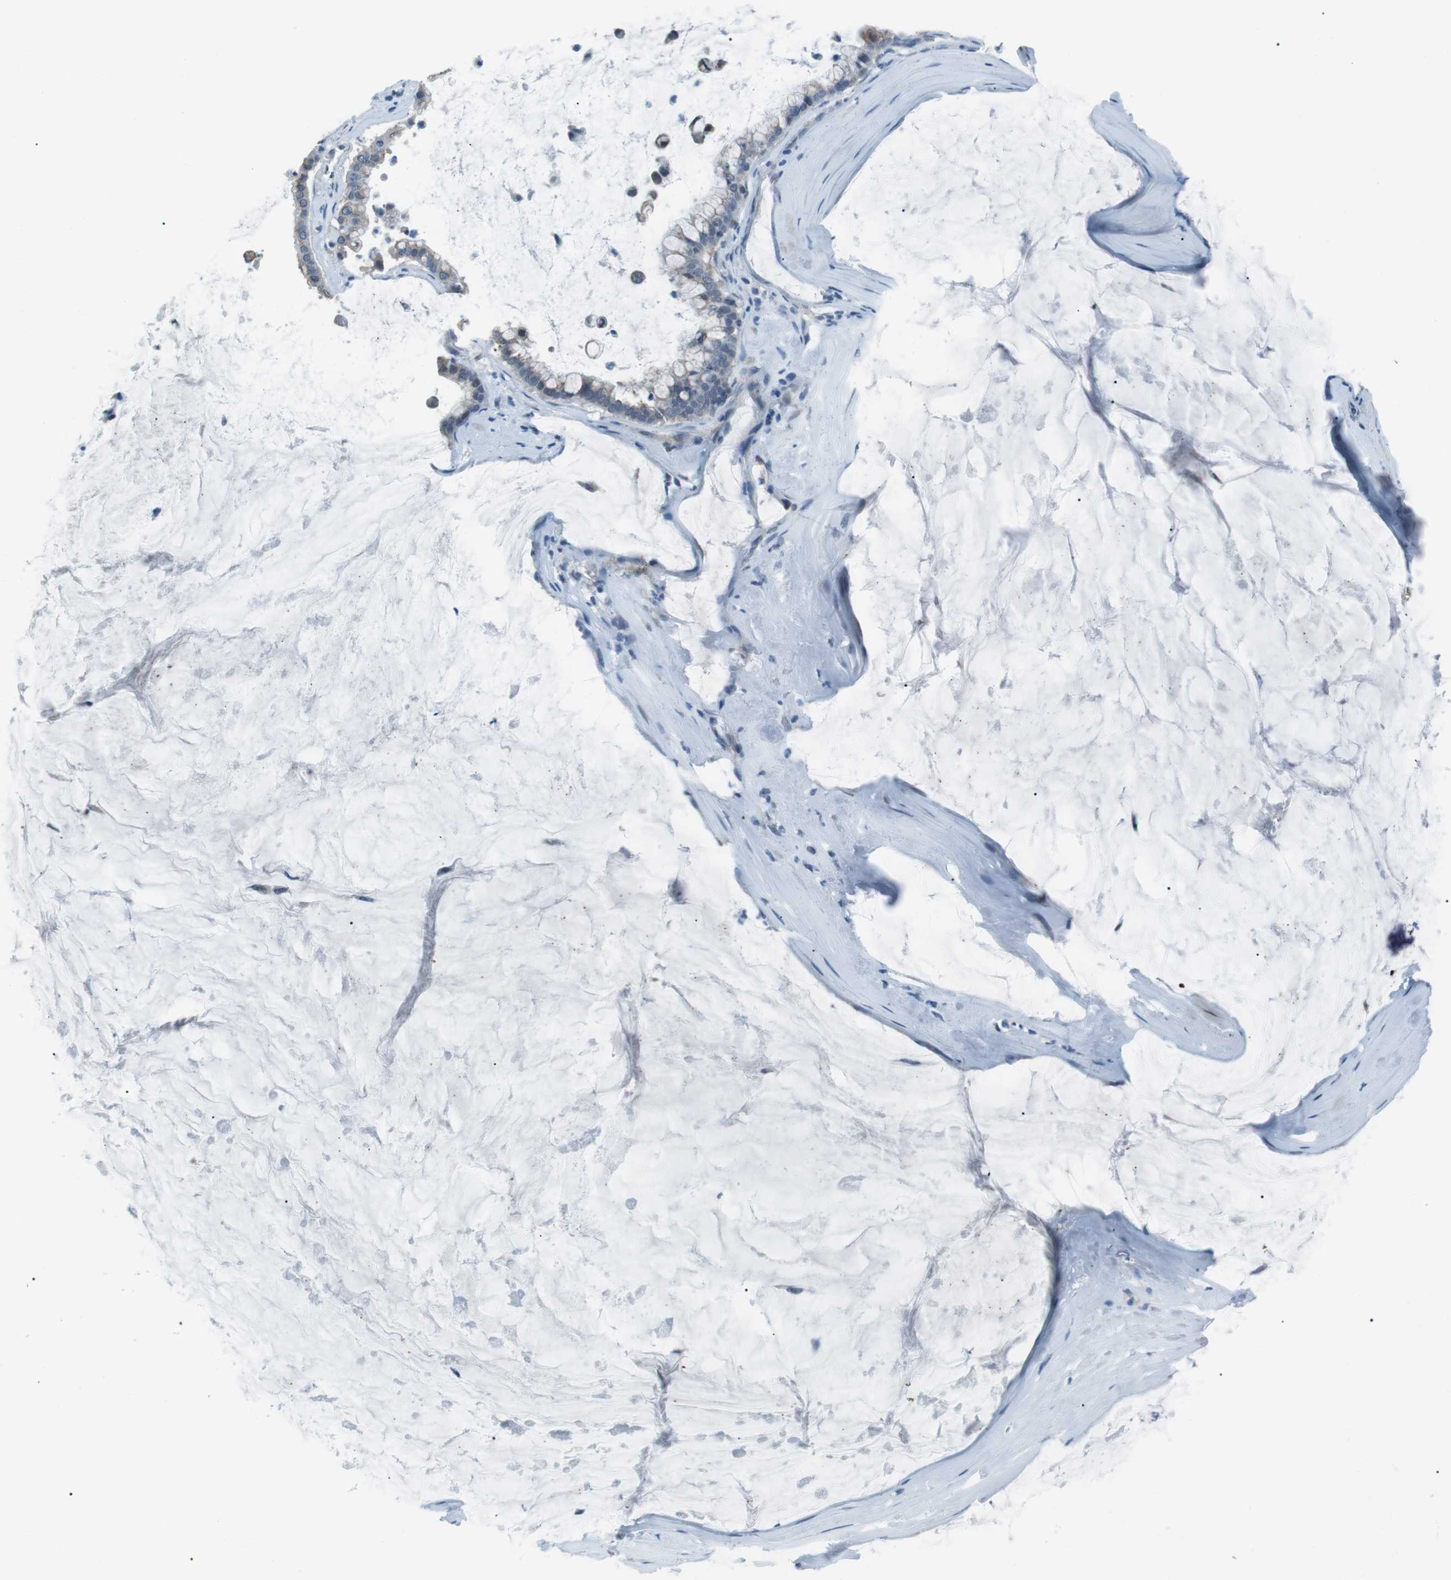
{"staining": {"intensity": "negative", "quantity": "none", "location": "none"}, "tissue": "pancreatic cancer", "cell_type": "Tumor cells", "image_type": "cancer", "snomed": [{"axis": "morphology", "description": "Adenocarcinoma, NOS"}, {"axis": "topography", "description": "Pancreas"}], "caption": "A high-resolution micrograph shows IHC staining of pancreatic cancer (adenocarcinoma), which exhibits no significant positivity in tumor cells.", "gene": "SERPINB2", "patient": {"sex": "male", "age": 41}}